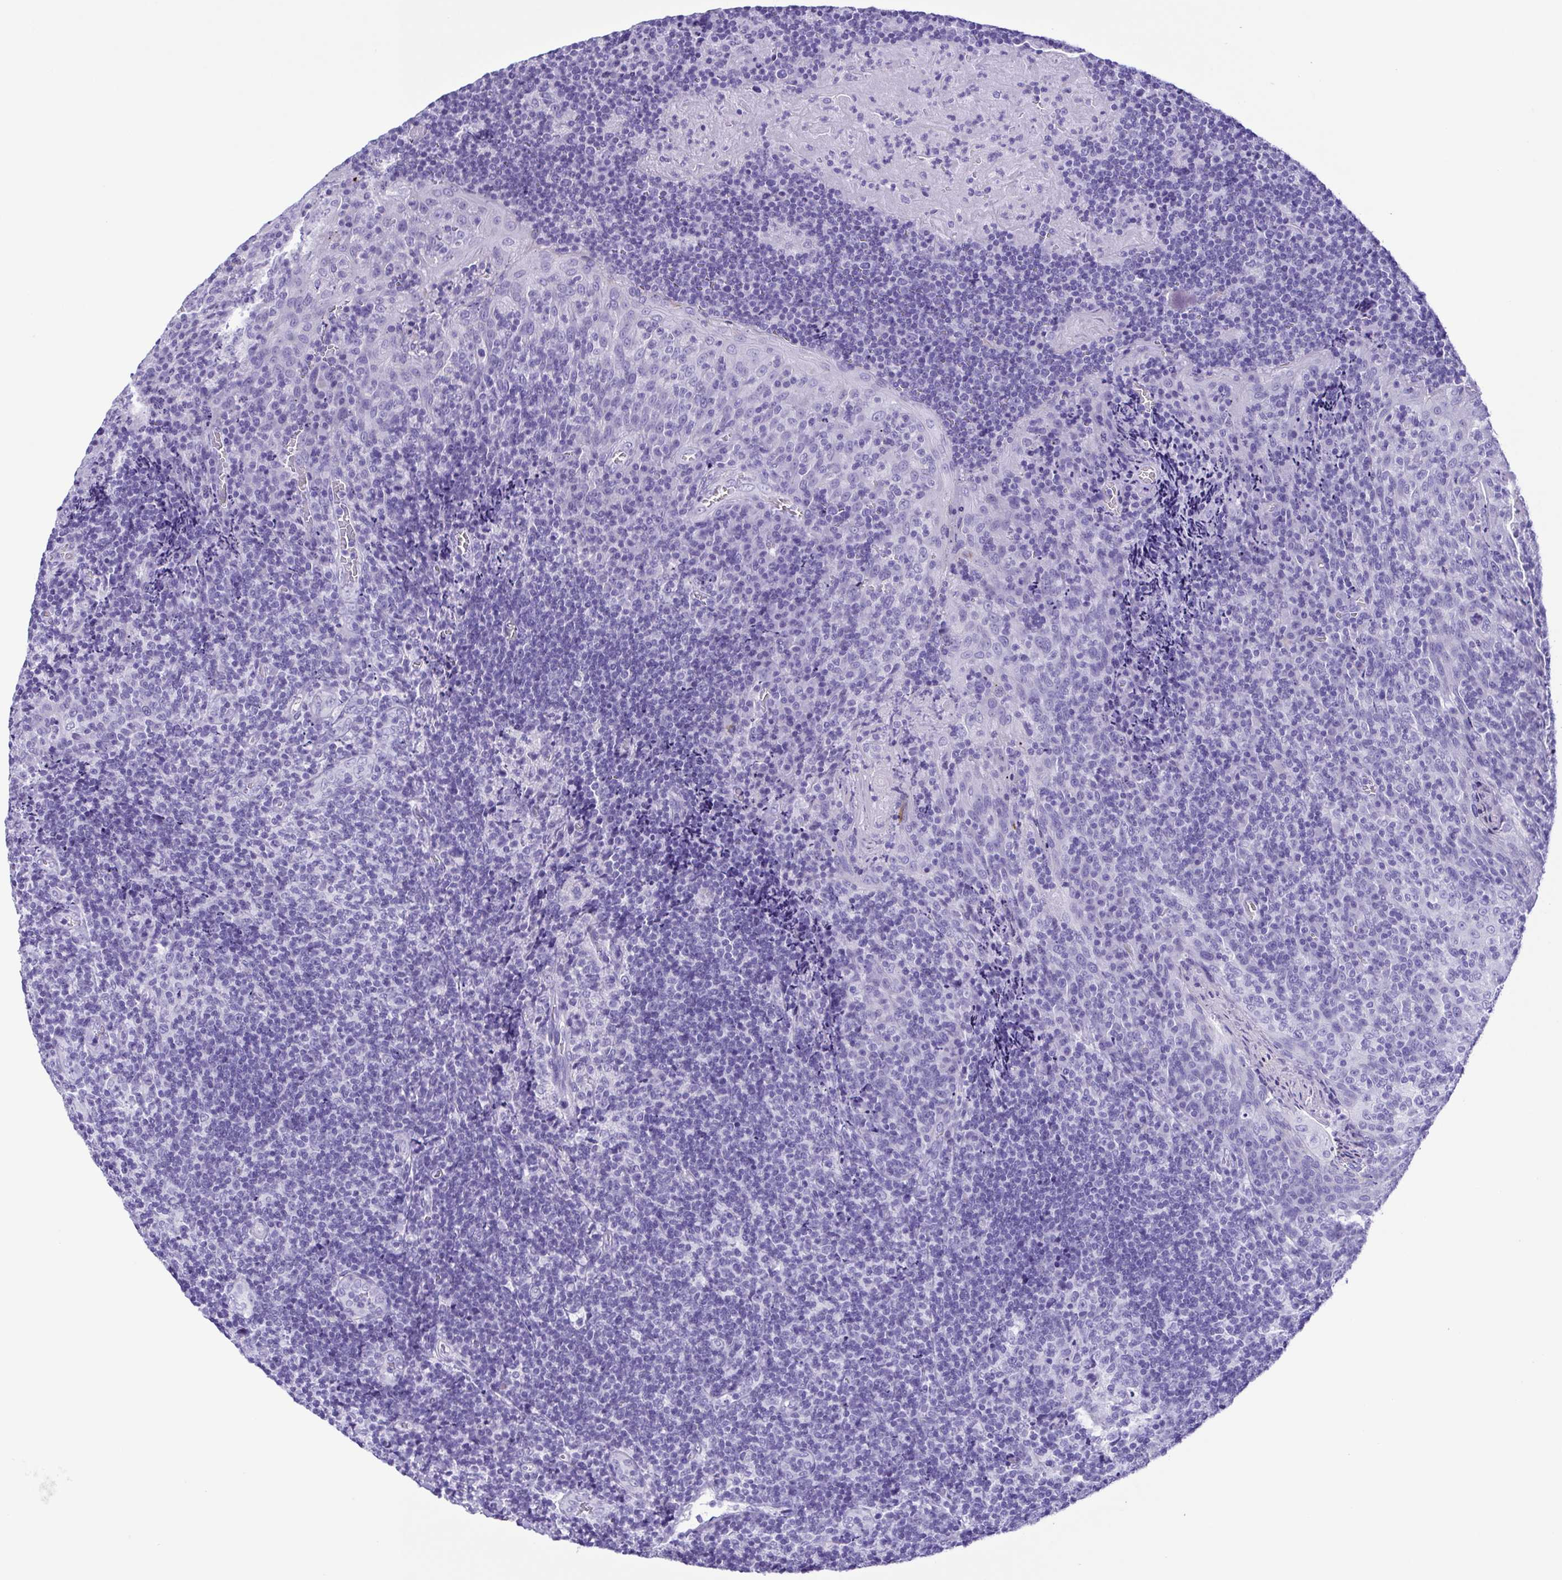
{"staining": {"intensity": "negative", "quantity": "none", "location": "none"}, "tissue": "tonsil", "cell_type": "Germinal center cells", "image_type": "normal", "snomed": [{"axis": "morphology", "description": "Normal tissue, NOS"}, {"axis": "topography", "description": "Tonsil"}], "caption": "Immunohistochemistry micrograph of unremarkable tonsil: tonsil stained with DAB (3,3'-diaminobenzidine) reveals no significant protein staining in germinal center cells.", "gene": "OVGP1", "patient": {"sex": "male", "age": 17}}